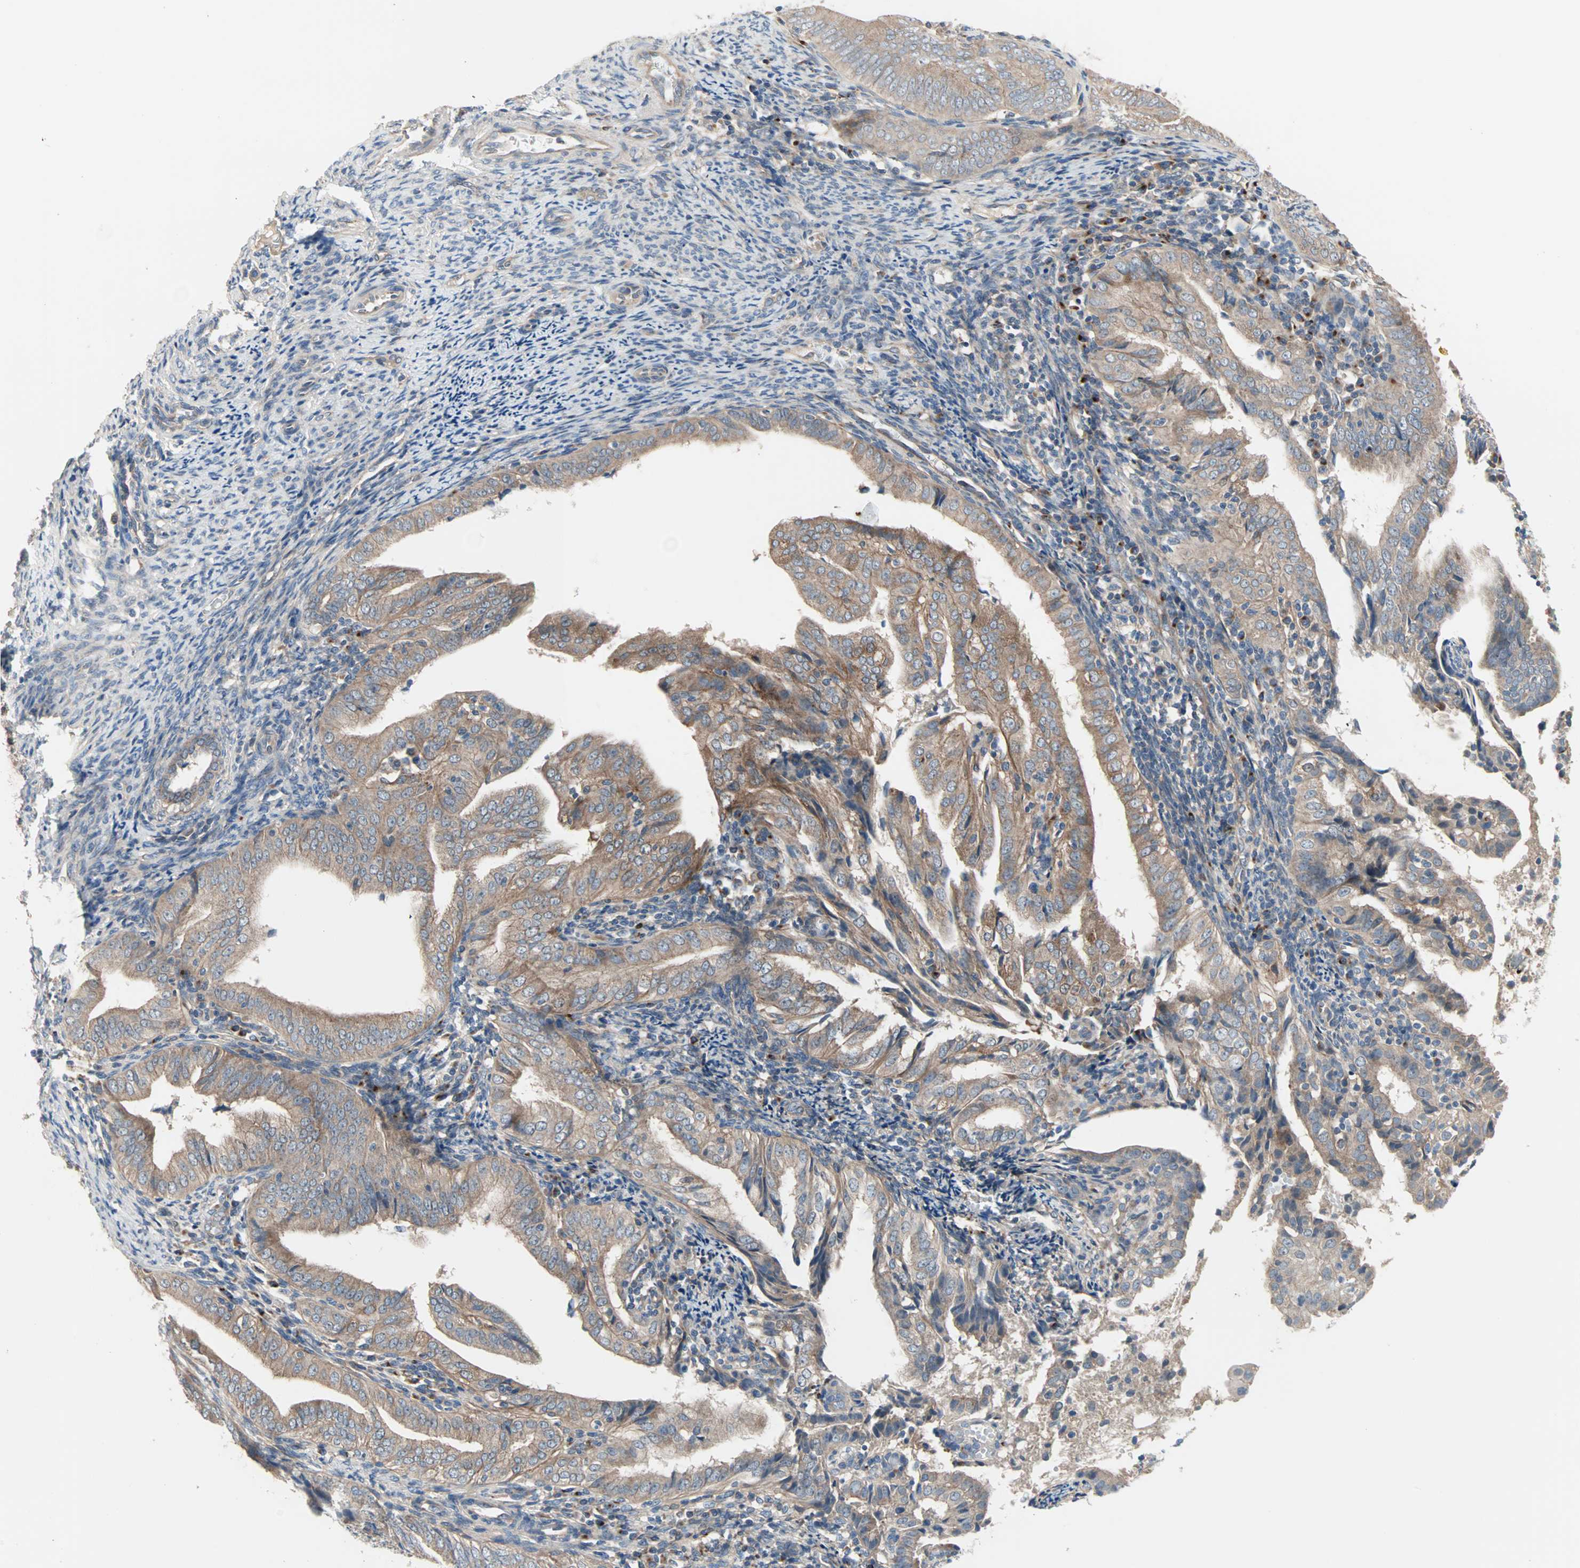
{"staining": {"intensity": "weak", "quantity": ">75%", "location": "cytoplasmic/membranous"}, "tissue": "endometrial cancer", "cell_type": "Tumor cells", "image_type": "cancer", "snomed": [{"axis": "morphology", "description": "Adenocarcinoma, NOS"}, {"axis": "topography", "description": "Endometrium"}], "caption": "An image showing weak cytoplasmic/membranous staining in about >75% of tumor cells in endometrial adenocarcinoma, as visualized by brown immunohistochemical staining.", "gene": "PDE8A", "patient": {"sex": "female", "age": 58}}